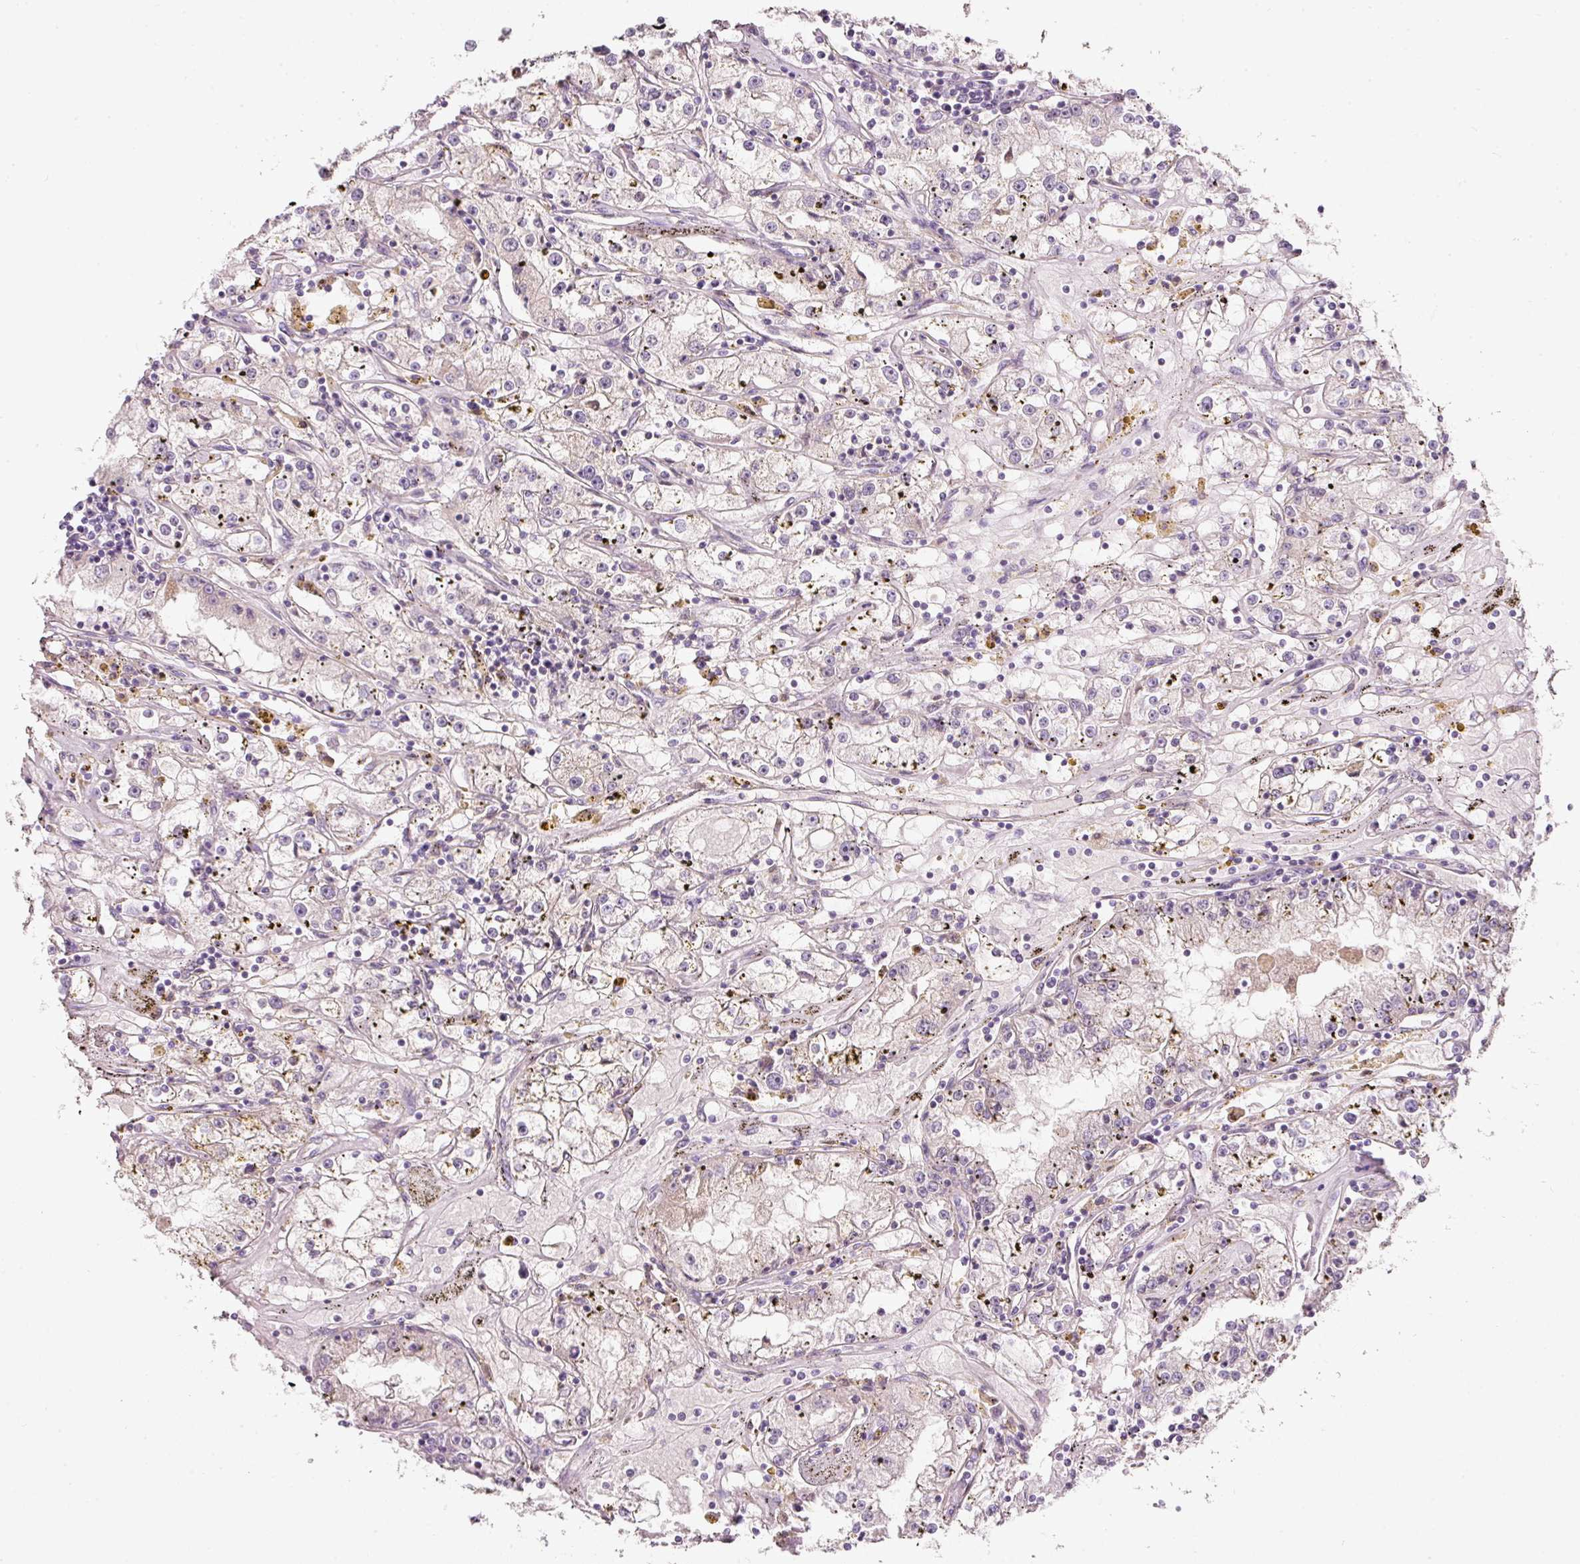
{"staining": {"intensity": "negative", "quantity": "none", "location": "none"}, "tissue": "renal cancer", "cell_type": "Tumor cells", "image_type": "cancer", "snomed": [{"axis": "morphology", "description": "Adenocarcinoma, NOS"}, {"axis": "topography", "description": "Kidney"}], "caption": "IHC photomicrograph of renal adenocarcinoma stained for a protein (brown), which displays no positivity in tumor cells.", "gene": "FAM78B", "patient": {"sex": "male", "age": 56}}